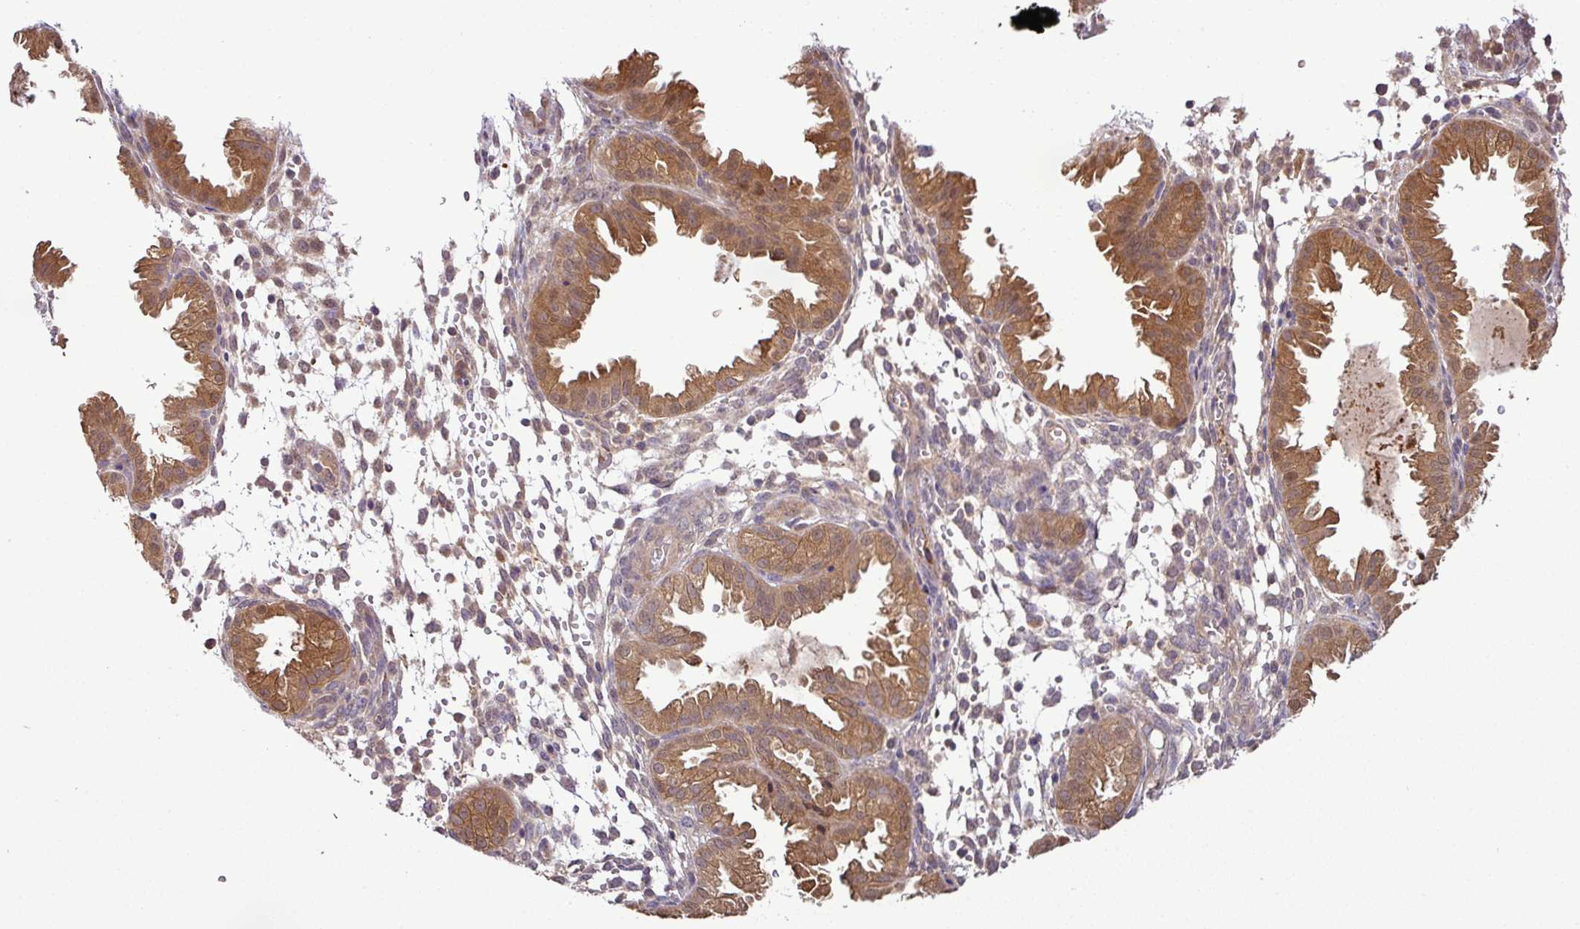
{"staining": {"intensity": "negative", "quantity": "none", "location": "none"}, "tissue": "endometrium", "cell_type": "Cells in endometrial stroma", "image_type": "normal", "snomed": [{"axis": "morphology", "description": "Normal tissue, NOS"}, {"axis": "topography", "description": "Endometrium"}], "caption": "This image is of unremarkable endometrium stained with immunohistochemistry (IHC) to label a protein in brown with the nuclei are counter-stained blue. There is no staining in cells in endometrial stroma.", "gene": "TMEM107", "patient": {"sex": "female", "age": 33}}